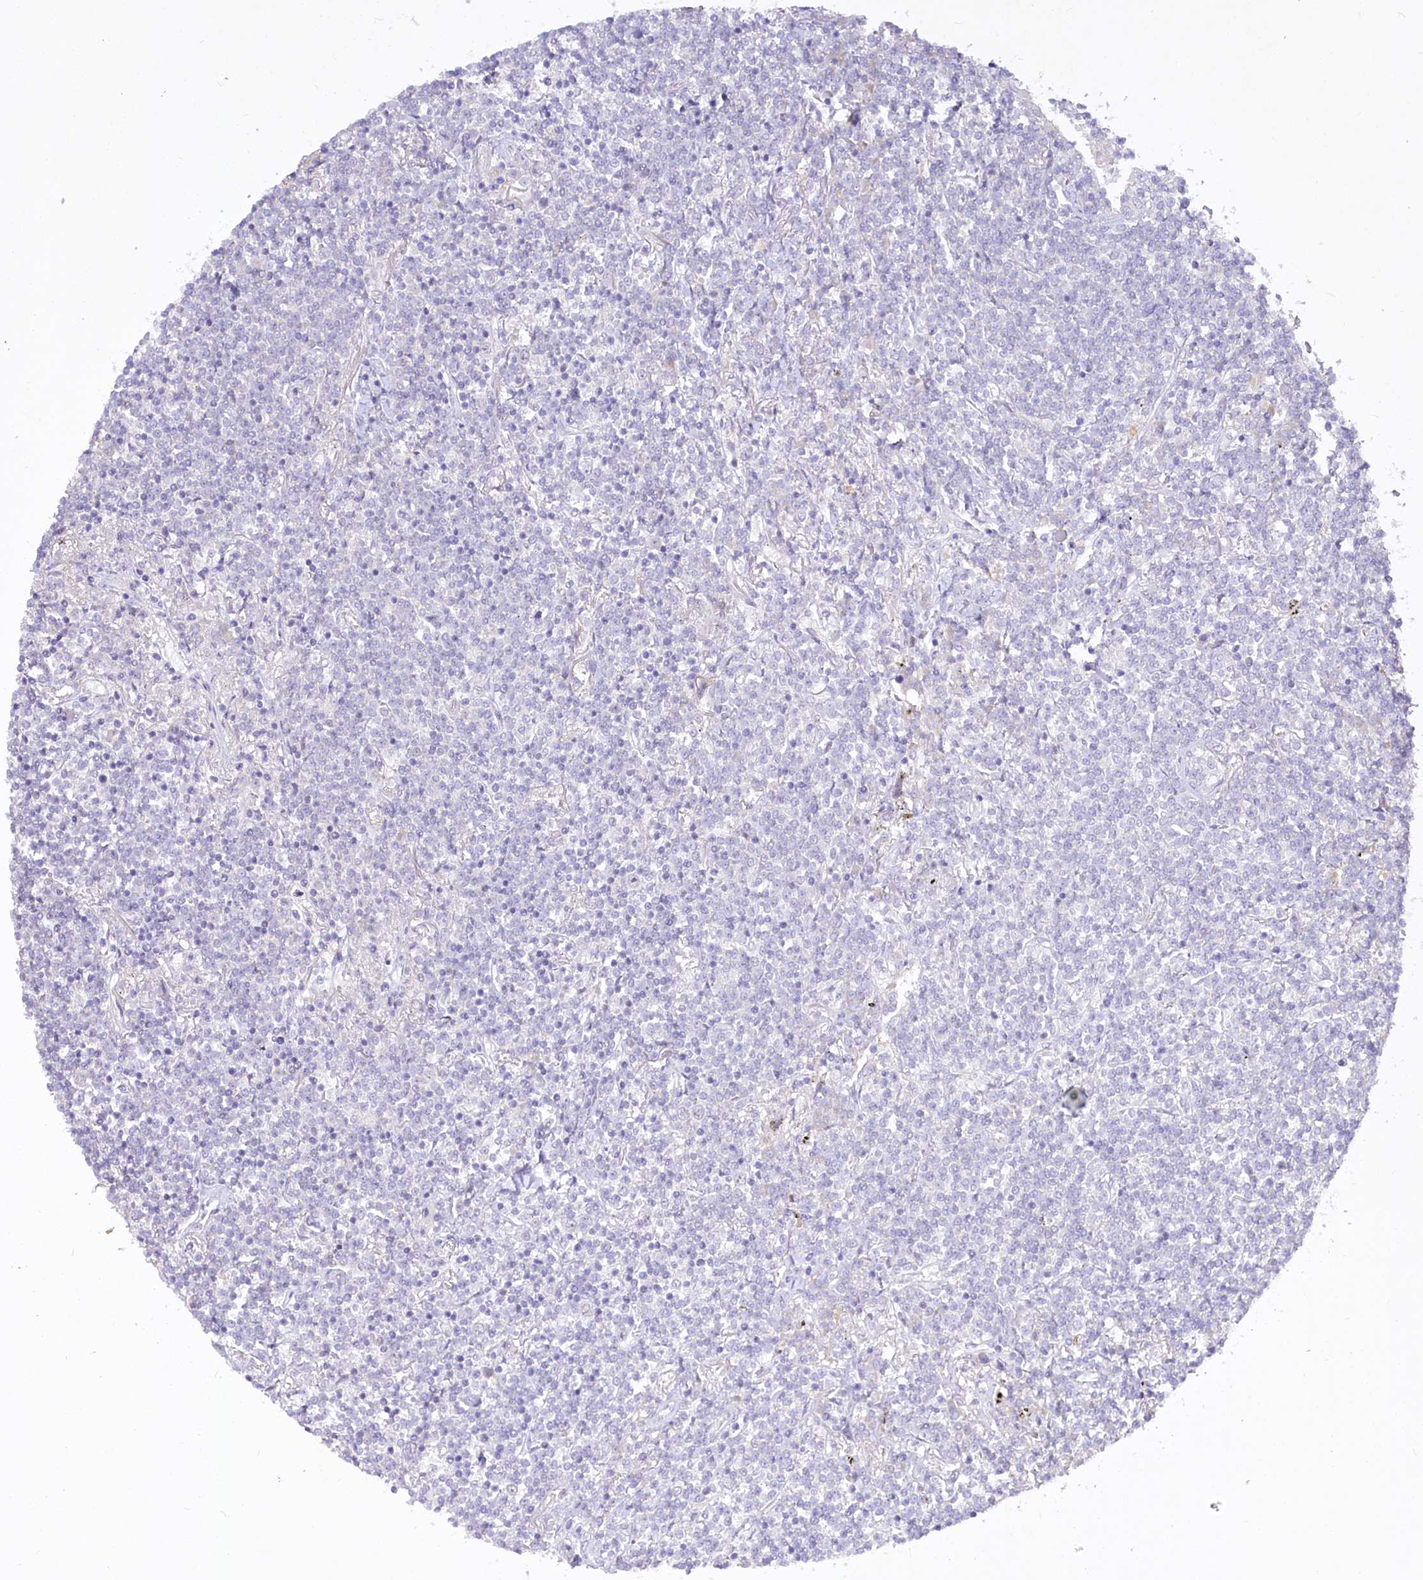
{"staining": {"intensity": "negative", "quantity": "none", "location": "none"}, "tissue": "lymphoma", "cell_type": "Tumor cells", "image_type": "cancer", "snomed": [{"axis": "morphology", "description": "Malignant lymphoma, non-Hodgkin's type, Low grade"}, {"axis": "topography", "description": "Lung"}], "caption": "A histopathology image of lymphoma stained for a protein demonstrates no brown staining in tumor cells. (Immunohistochemistry (ihc), brightfield microscopy, high magnification).", "gene": "EFHC2", "patient": {"sex": "female", "age": 71}}